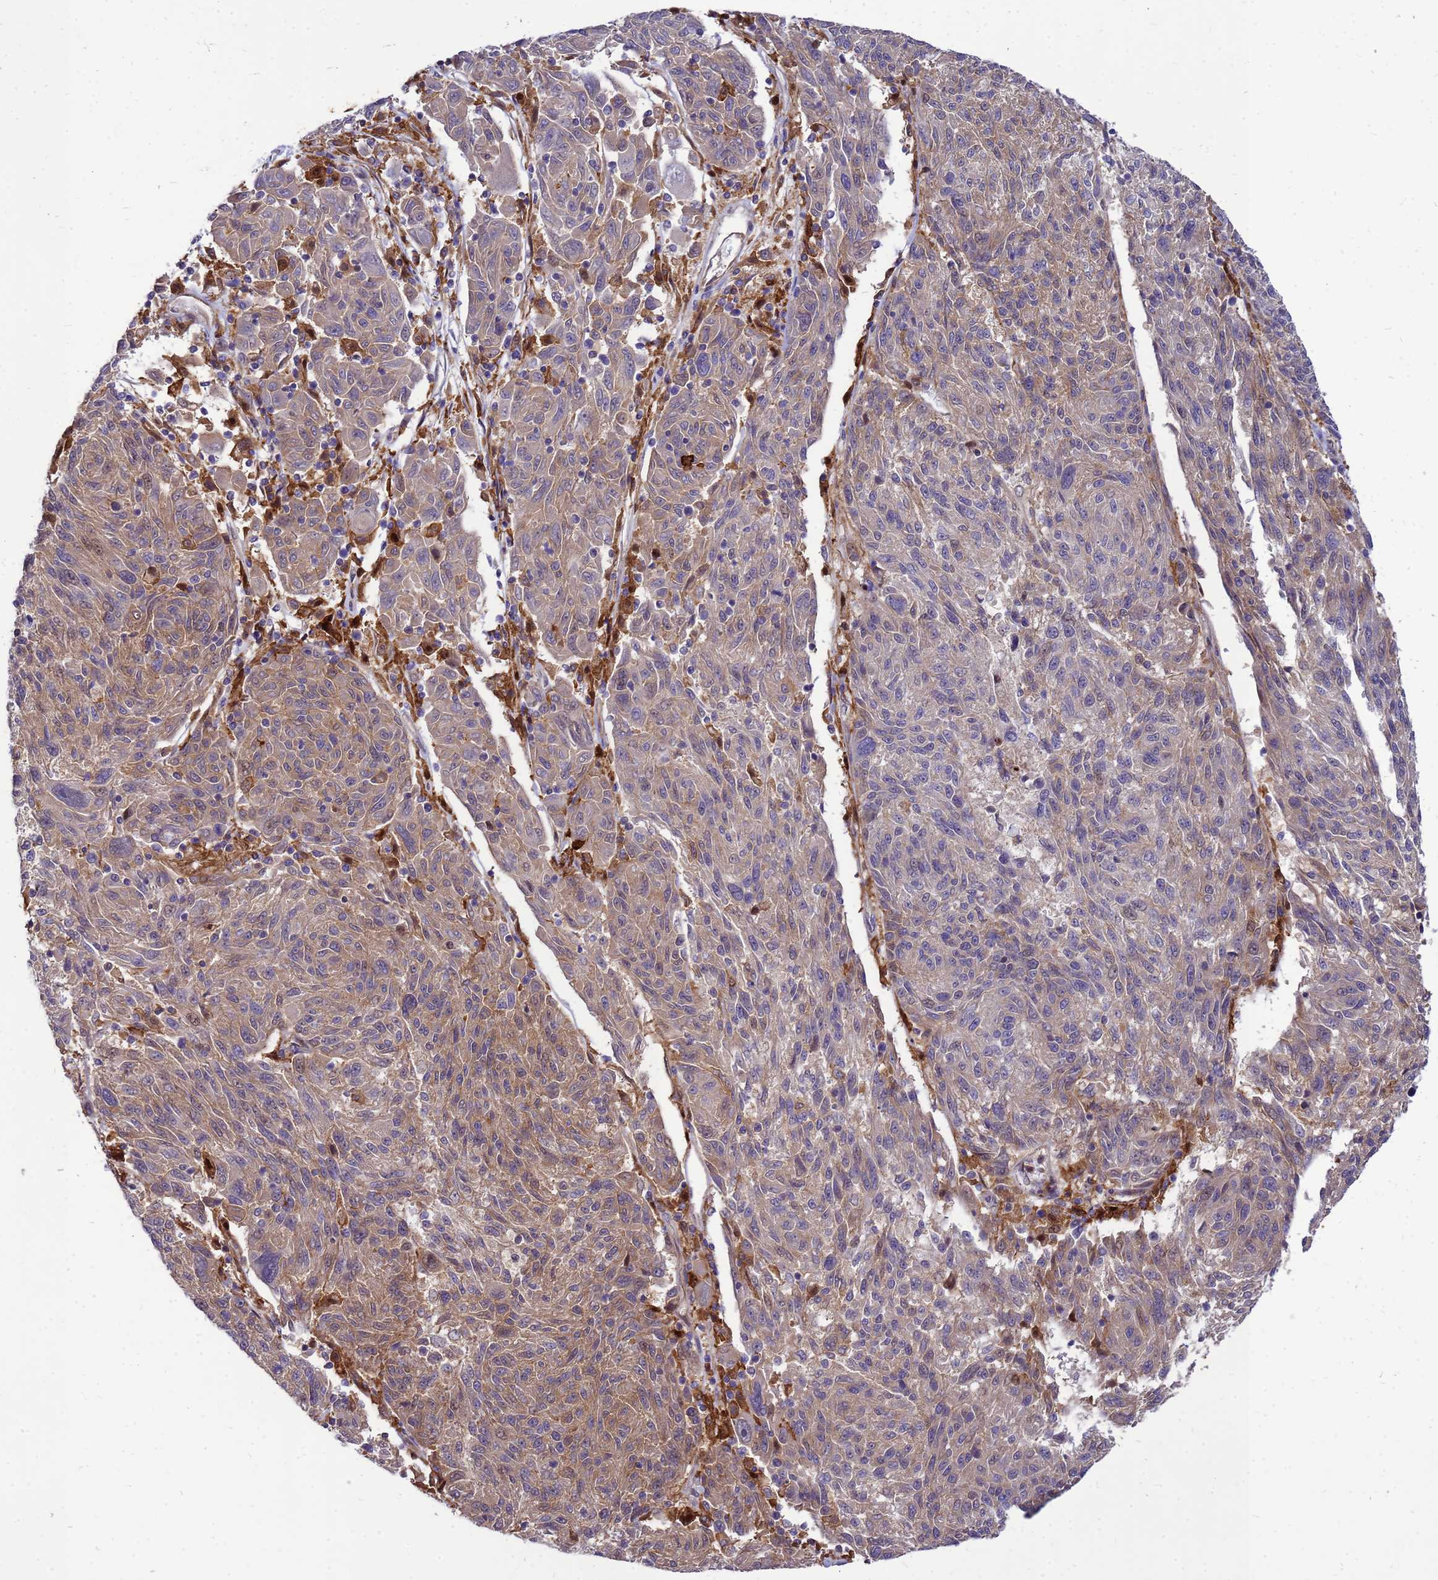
{"staining": {"intensity": "weak", "quantity": "25%-75%", "location": "cytoplasmic/membranous"}, "tissue": "melanoma", "cell_type": "Tumor cells", "image_type": "cancer", "snomed": [{"axis": "morphology", "description": "Malignant melanoma, NOS"}, {"axis": "topography", "description": "Skin"}], "caption": "Immunohistochemical staining of melanoma displays weak cytoplasmic/membranous protein positivity in about 25%-75% of tumor cells.", "gene": "RNF215", "patient": {"sex": "male", "age": 53}}